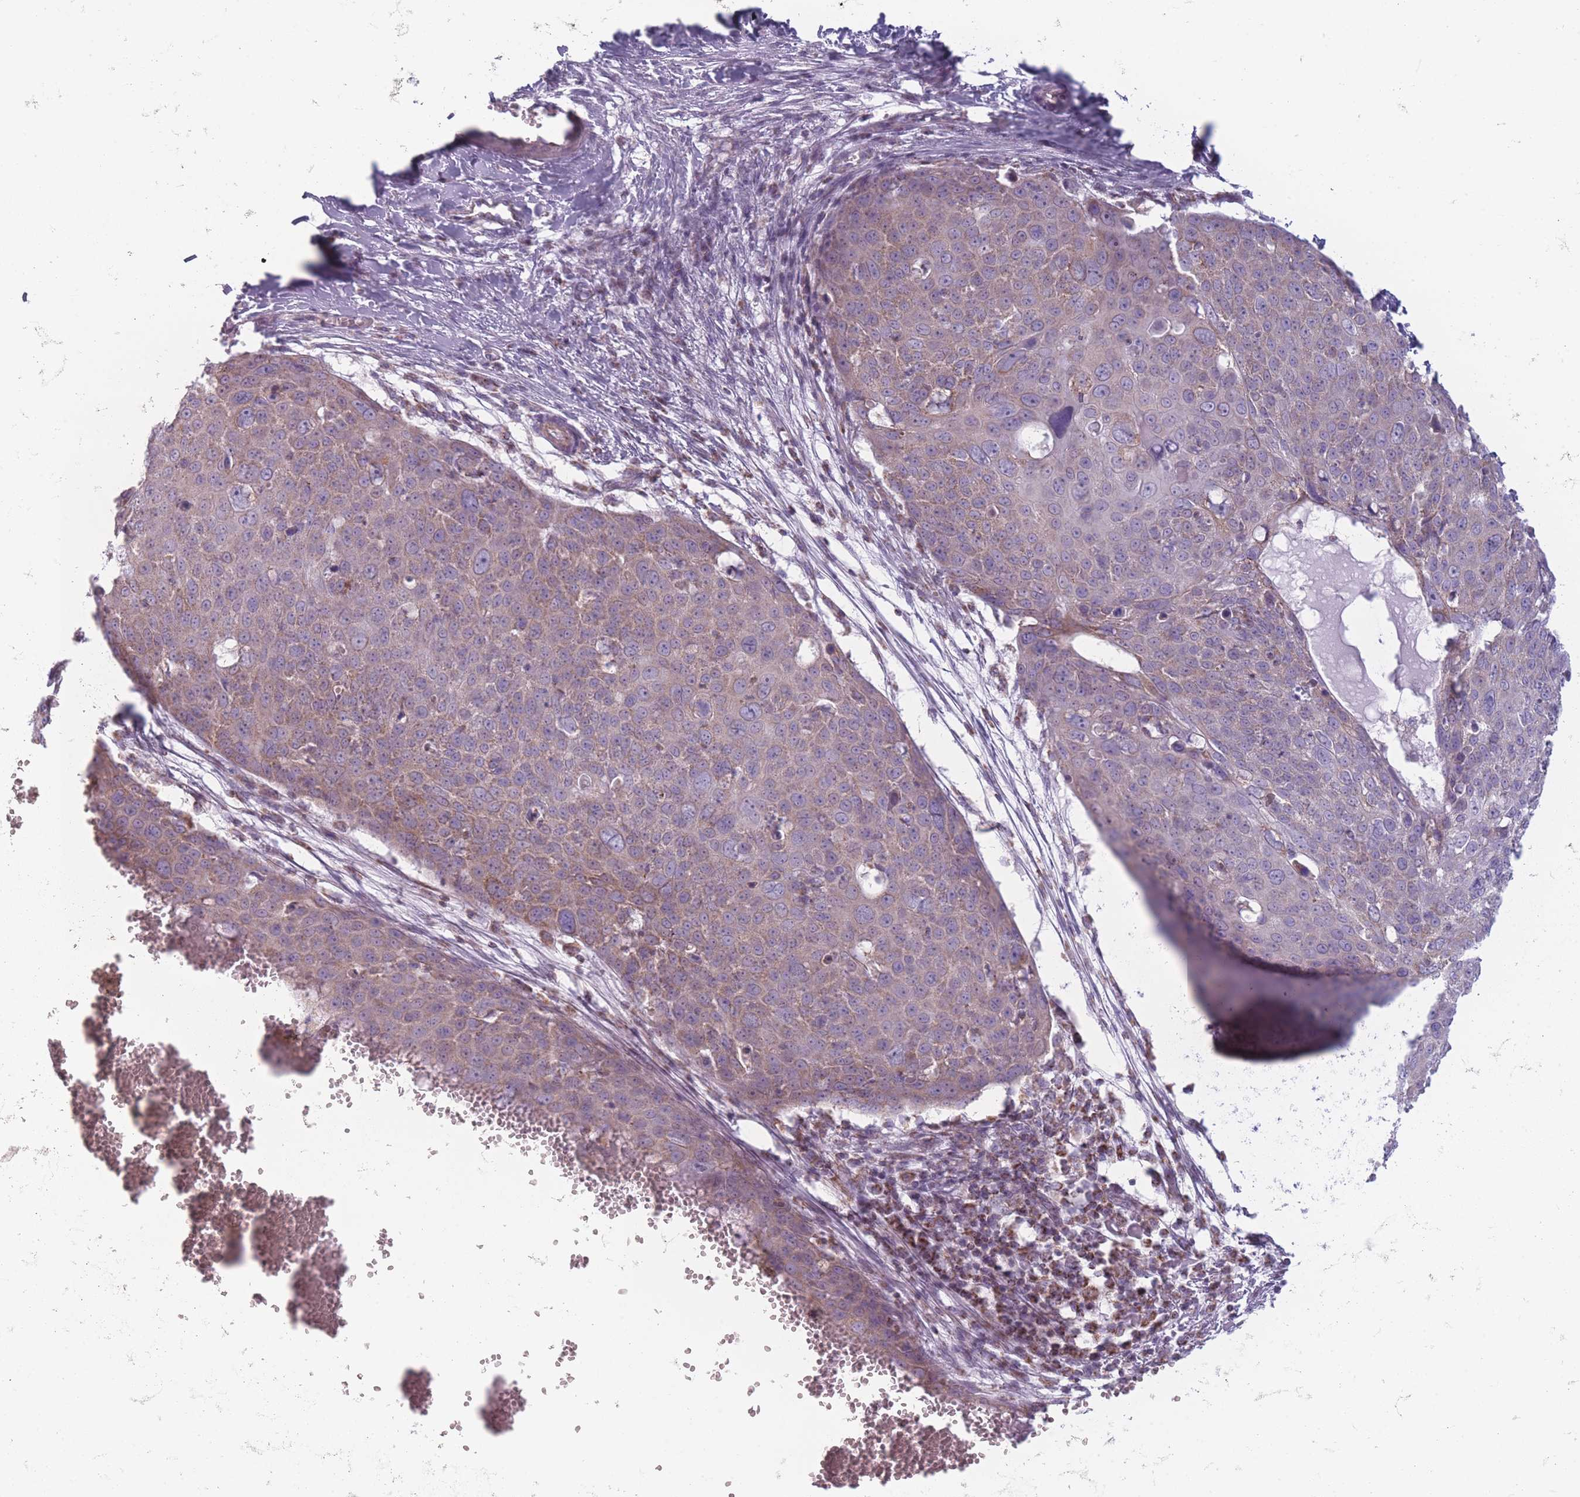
{"staining": {"intensity": "moderate", "quantity": ">75%", "location": "cytoplasmic/membranous"}, "tissue": "skin cancer", "cell_type": "Tumor cells", "image_type": "cancer", "snomed": [{"axis": "morphology", "description": "Squamous cell carcinoma, NOS"}, {"axis": "topography", "description": "Skin"}], "caption": "A medium amount of moderate cytoplasmic/membranous staining is appreciated in about >75% of tumor cells in skin cancer tissue. The protein is shown in brown color, while the nuclei are stained blue.", "gene": "DCHS1", "patient": {"sex": "male", "age": 71}}